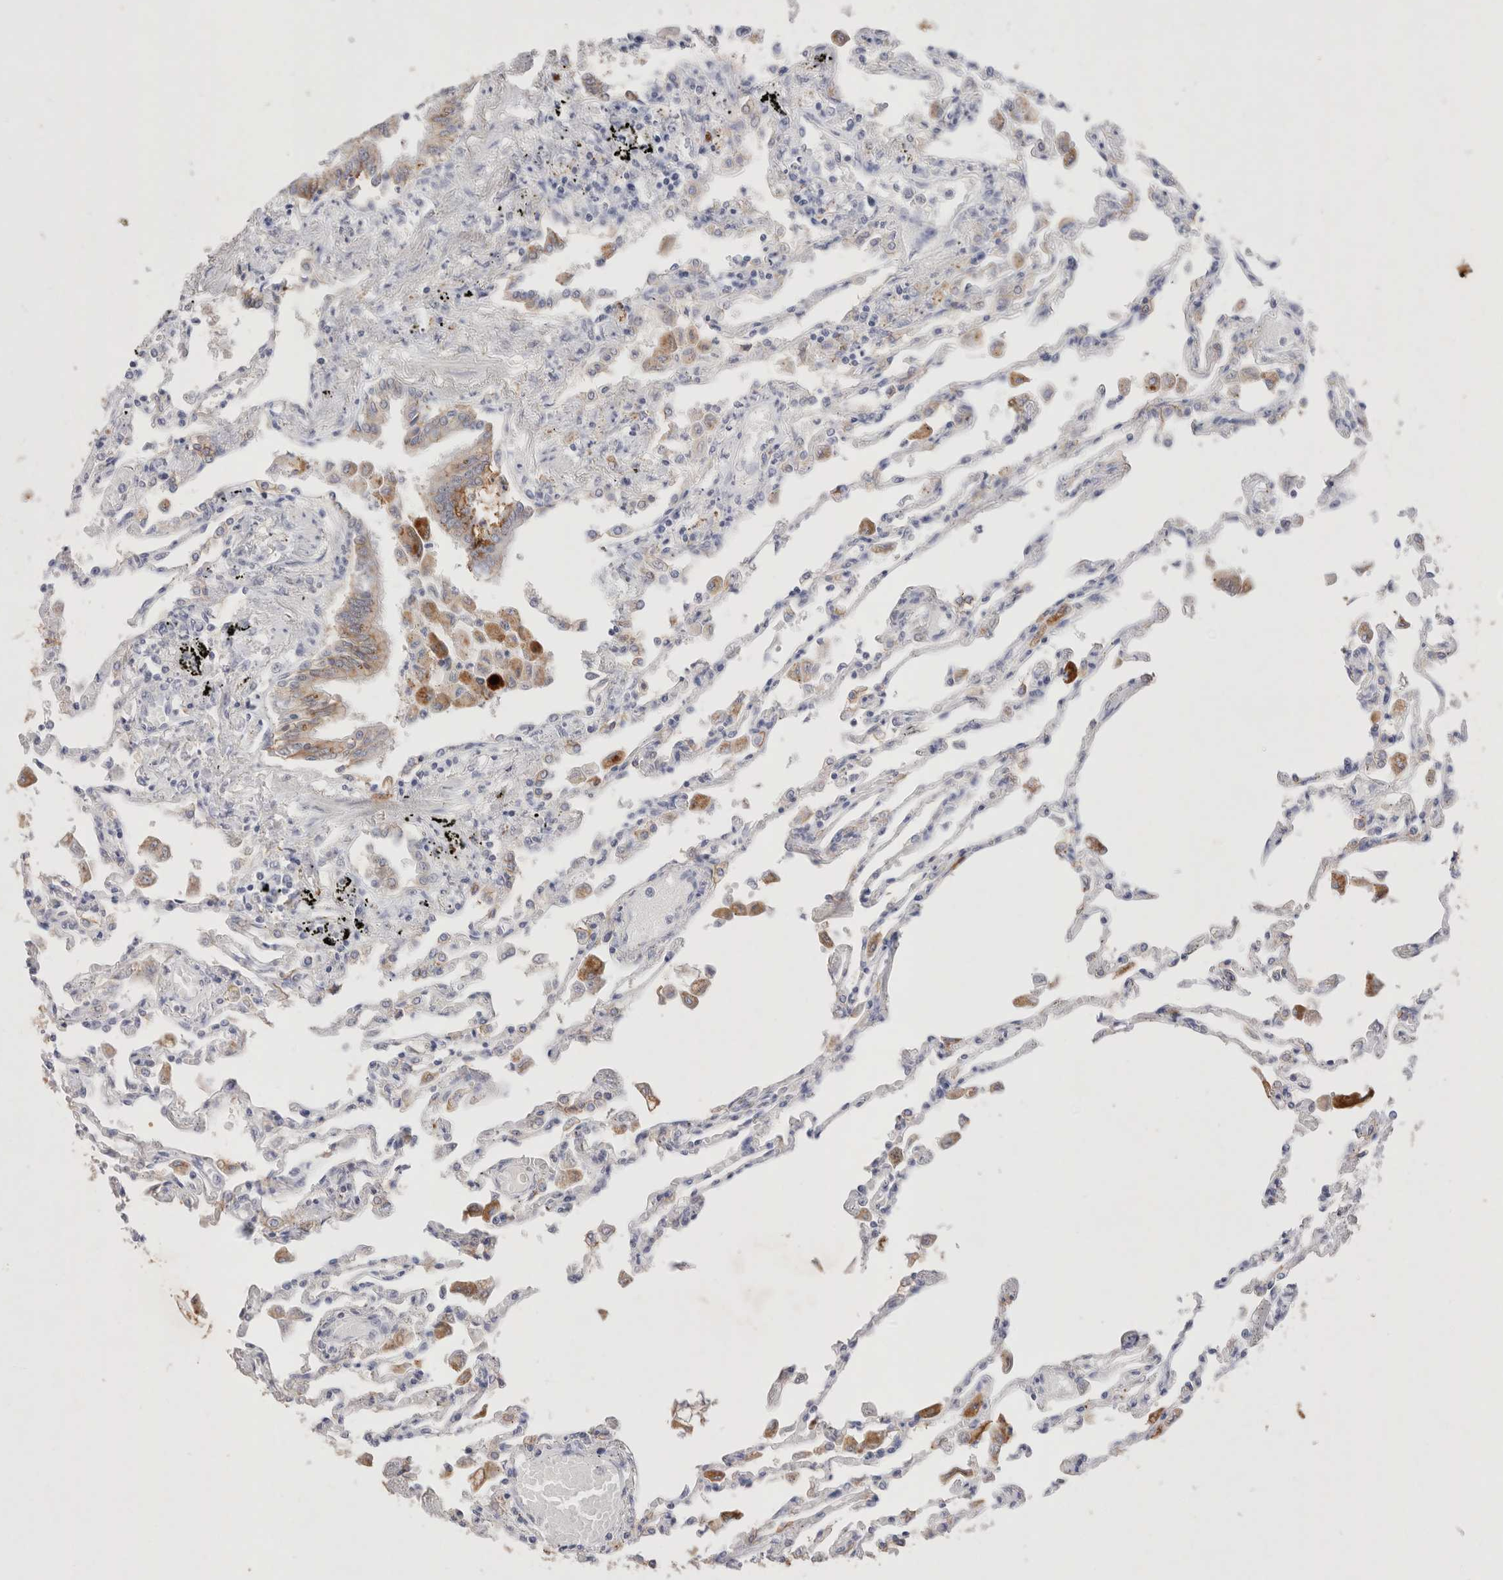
{"staining": {"intensity": "weak", "quantity": "25%-75%", "location": "cytoplasmic/membranous"}, "tissue": "lung", "cell_type": "Alveolar cells", "image_type": "normal", "snomed": [{"axis": "morphology", "description": "Normal tissue, NOS"}, {"axis": "topography", "description": "Bronchus"}, {"axis": "topography", "description": "Lung"}], "caption": "DAB immunohistochemical staining of normal human lung shows weak cytoplasmic/membranous protein staining in about 25%-75% of alveolar cells. The staining was performed using DAB (3,3'-diaminobenzidine) to visualize the protein expression in brown, while the nuclei were stained in blue with hematoxylin (Magnification: 20x).", "gene": "EPCAM", "patient": {"sex": "female", "age": 49}}